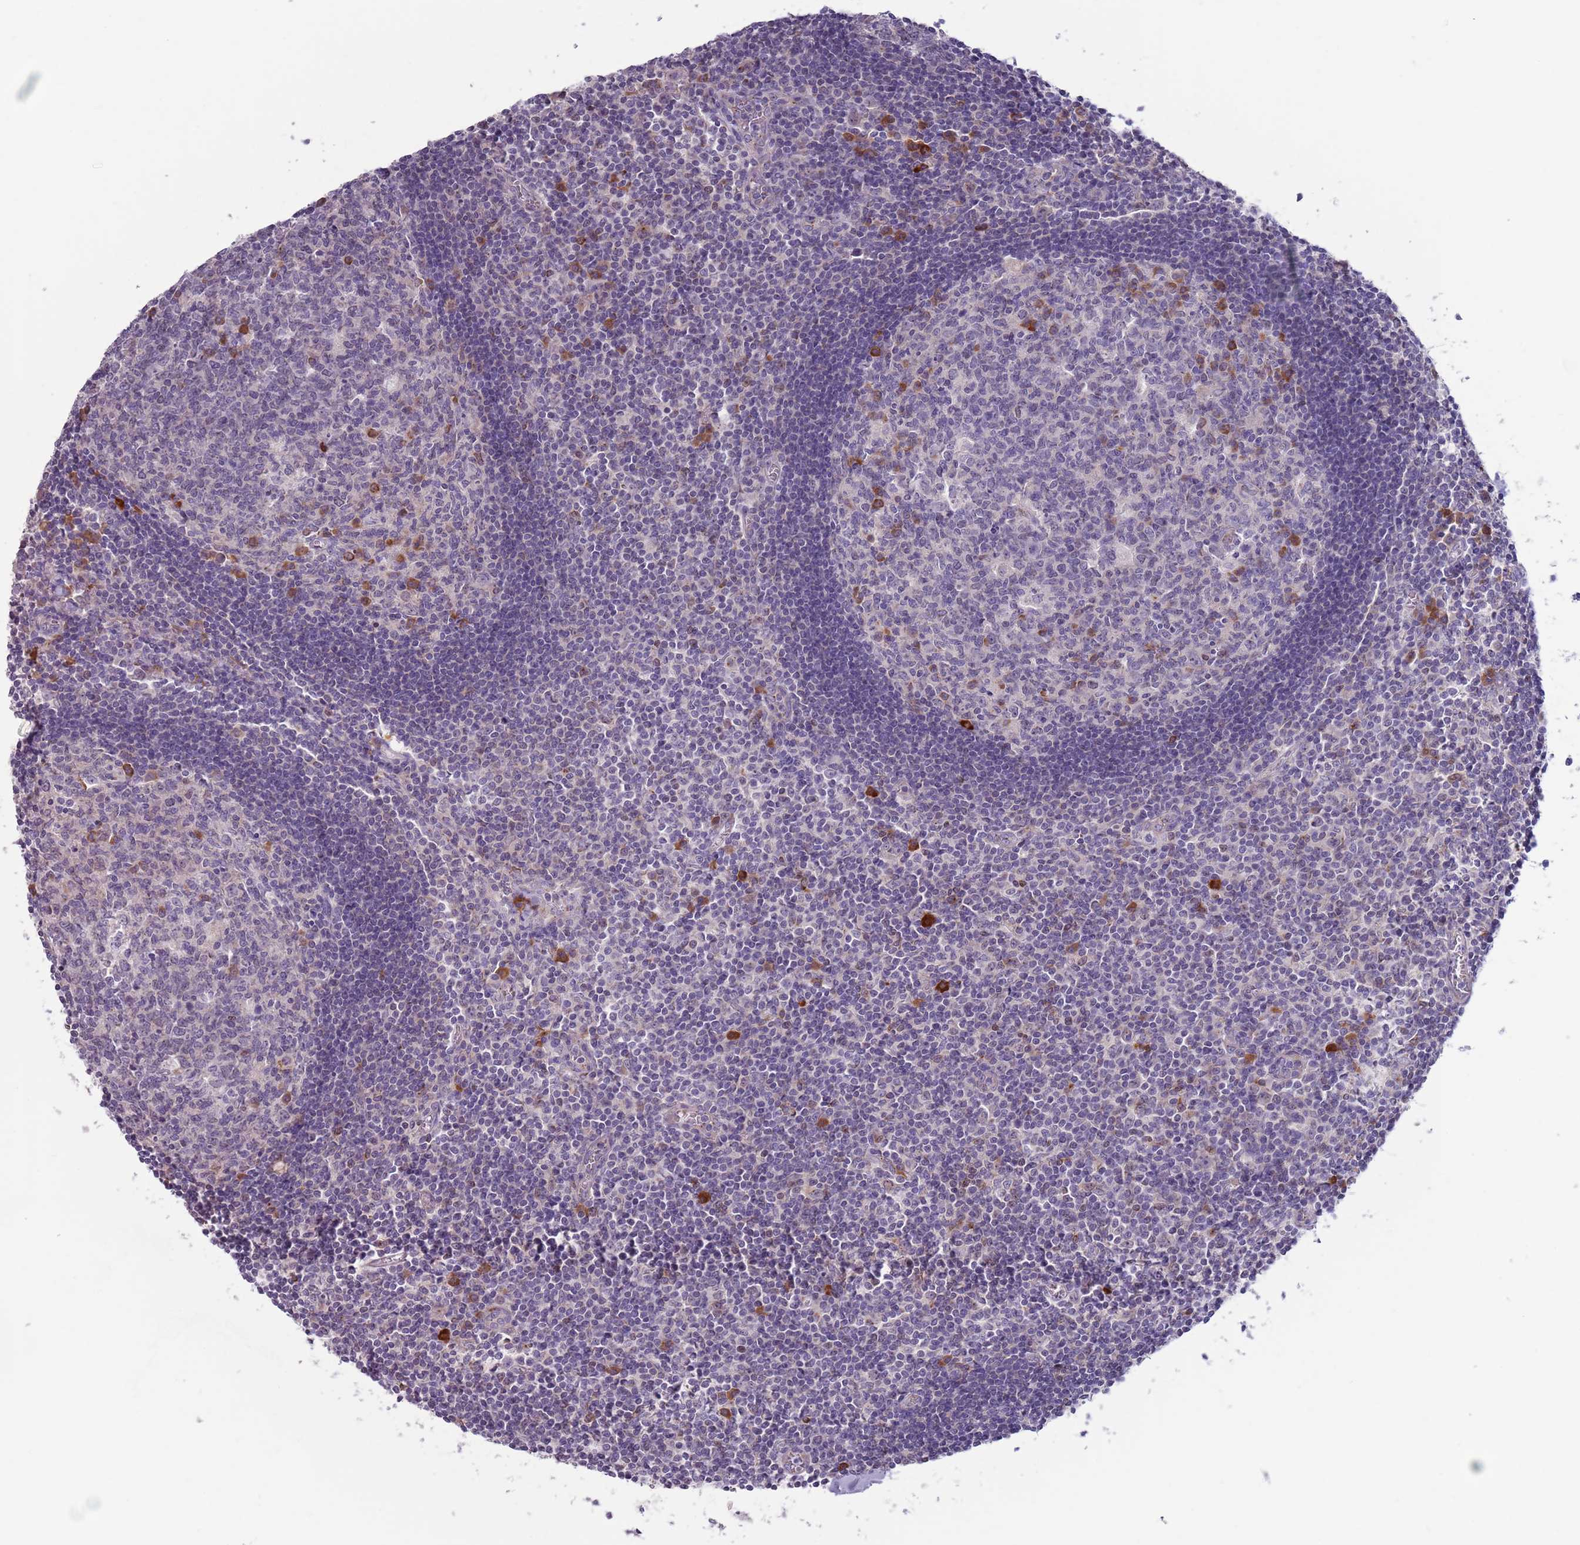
{"staining": {"intensity": "strong", "quantity": "<25%", "location": "cytoplasmic/membranous"}, "tissue": "lymph node", "cell_type": "Germinal center cells", "image_type": "normal", "snomed": [{"axis": "morphology", "description": "Normal tissue, NOS"}, {"axis": "topography", "description": "Lymph node"}], "caption": "Immunohistochemistry (IHC) of unremarkable lymph node displays medium levels of strong cytoplasmic/membranous staining in approximately <25% of germinal center cells.", "gene": "LTB", "patient": {"sex": "female", "age": 55}}